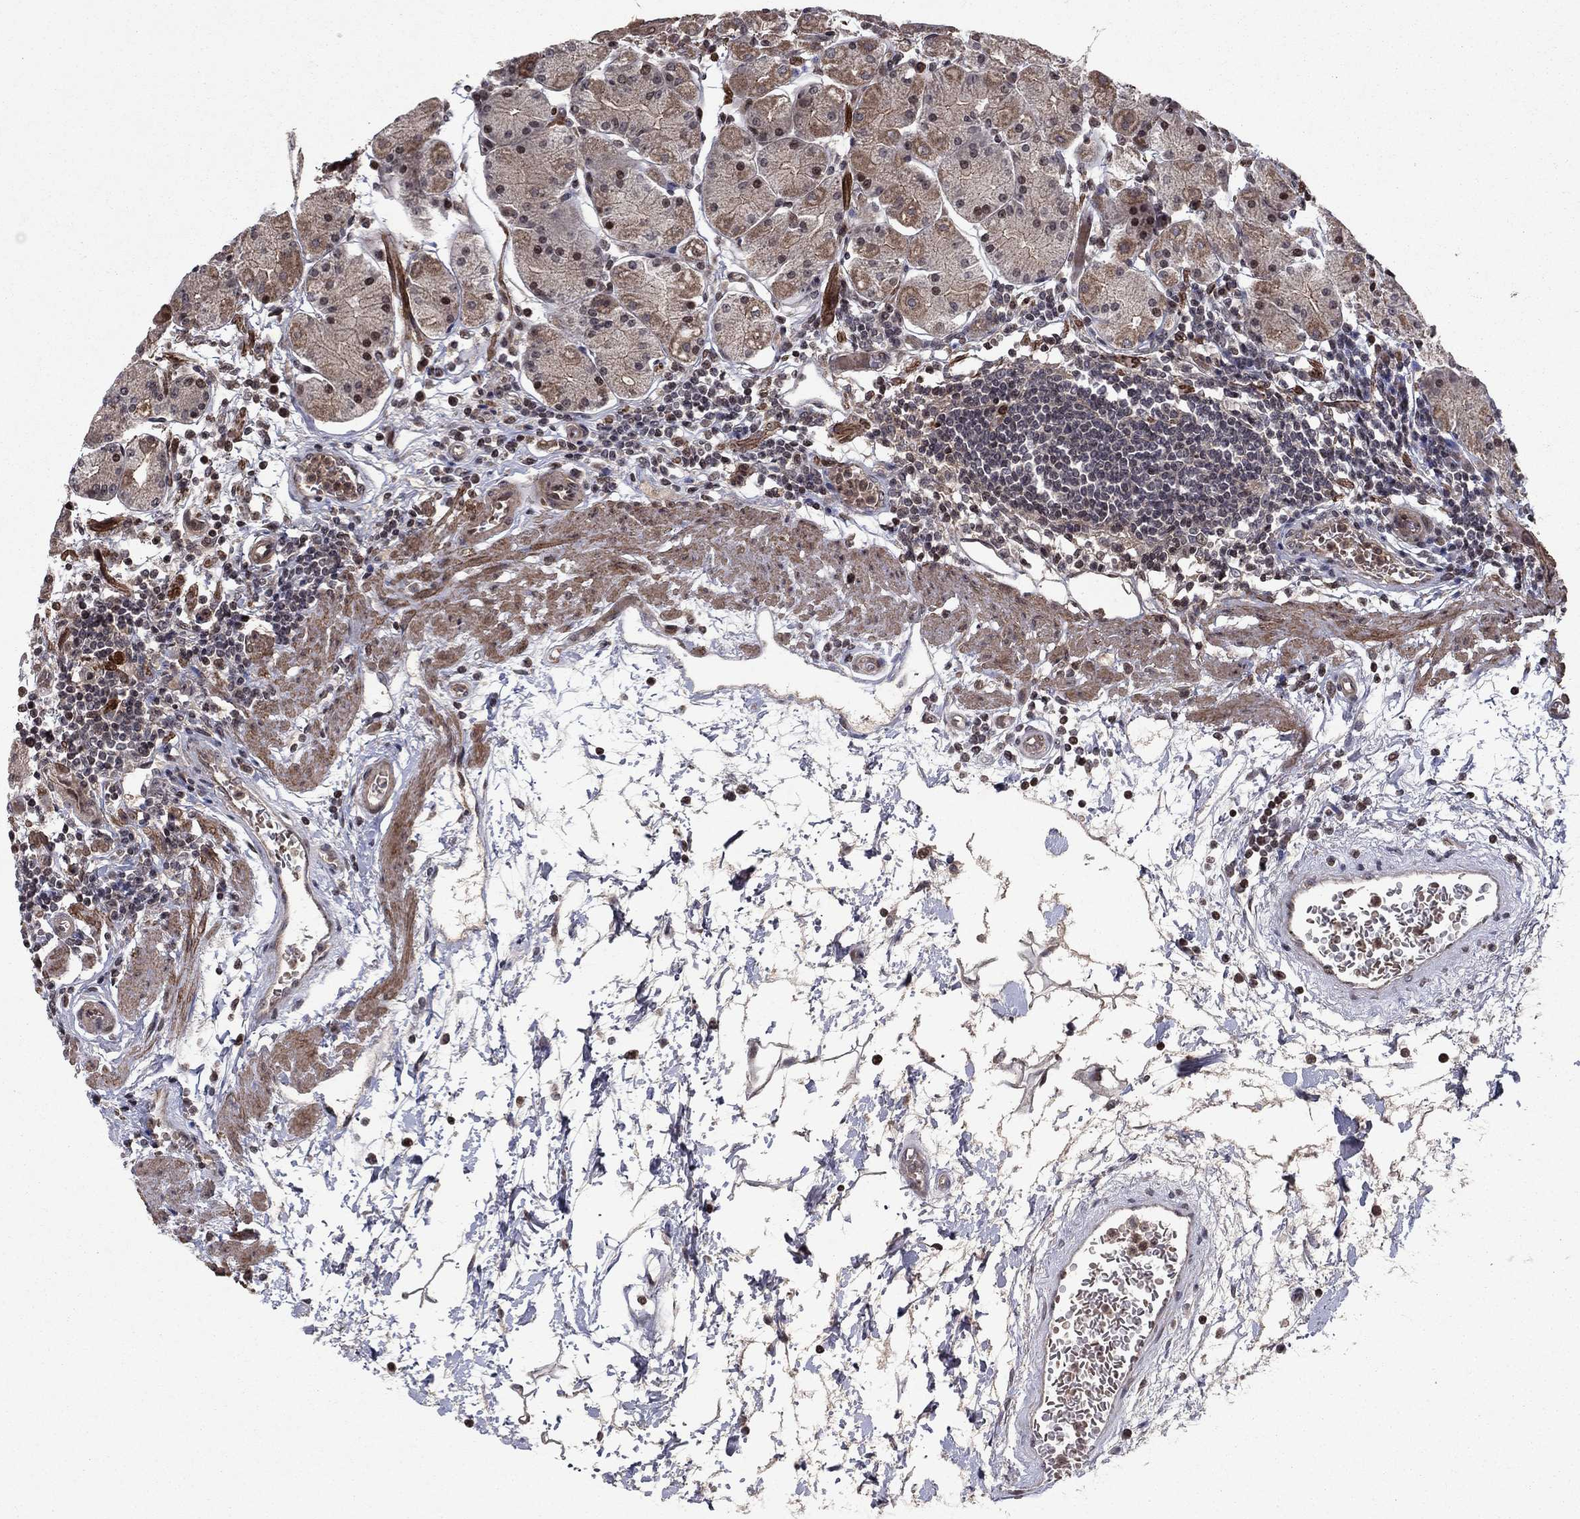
{"staining": {"intensity": "moderate", "quantity": "25%-75%", "location": "cytoplasmic/membranous"}, "tissue": "stomach", "cell_type": "Glandular cells", "image_type": "normal", "snomed": [{"axis": "morphology", "description": "Normal tissue, NOS"}, {"axis": "topography", "description": "Stomach"}], "caption": "Immunohistochemical staining of unremarkable stomach exhibits 25%-75% levels of moderate cytoplasmic/membranous protein expression in approximately 25%-75% of glandular cells.", "gene": "SORBS1", "patient": {"sex": "male", "age": 54}}